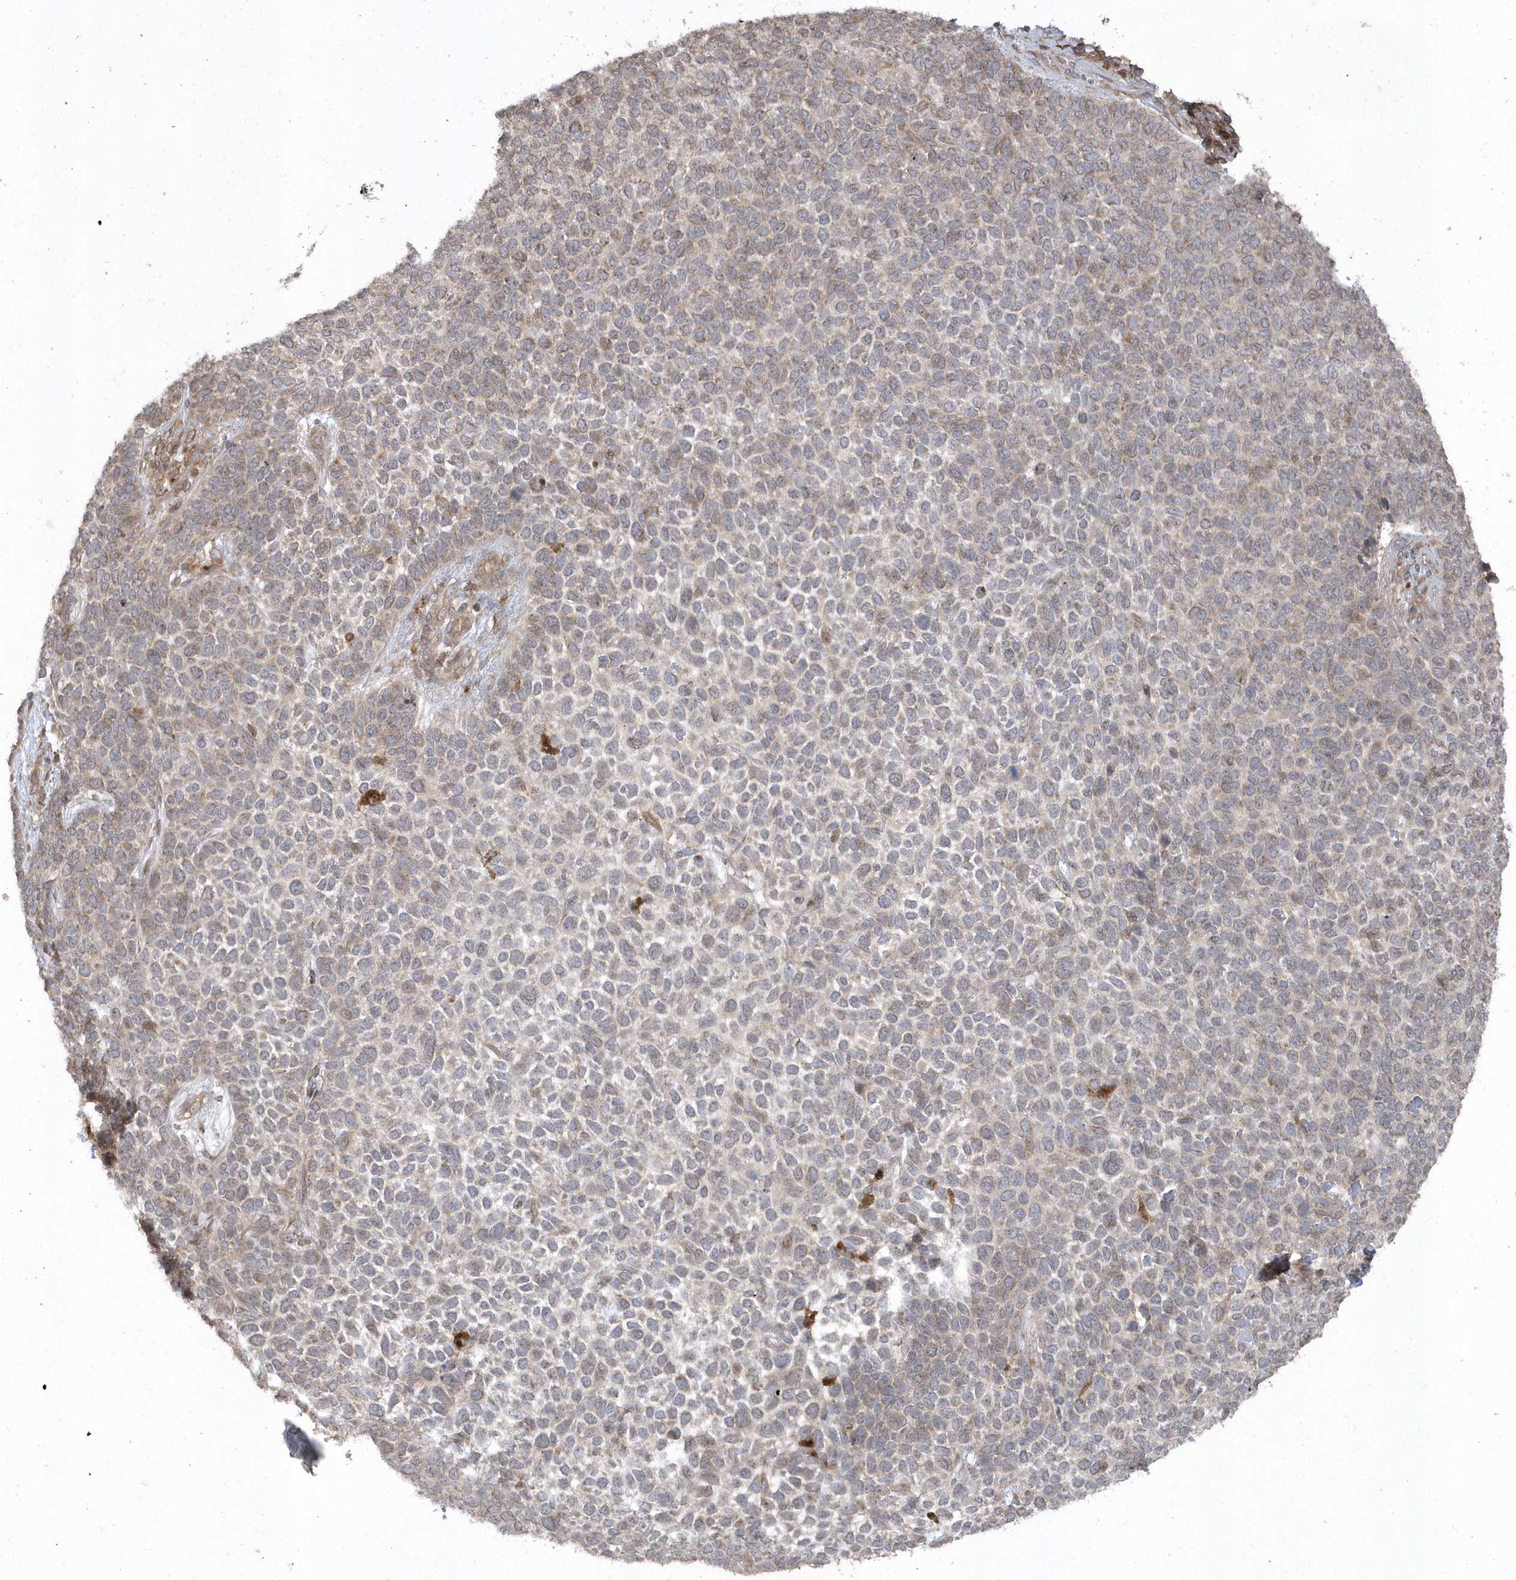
{"staining": {"intensity": "weak", "quantity": "<25%", "location": "cytoplasmic/membranous"}, "tissue": "skin cancer", "cell_type": "Tumor cells", "image_type": "cancer", "snomed": [{"axis": "morphology", "description": "Basal cell carcinoma"}, {"axis": "topography", "description": "Skin"}], "caption": "This histopathology image is of skin cancer stained with immunohistochemistry to label a protein in brown with the nuclei are counter-stained blue. There is no expression in tumor cells.", "gene": "HERPUD1", "patient": {"sex": "female", "age": 84}}